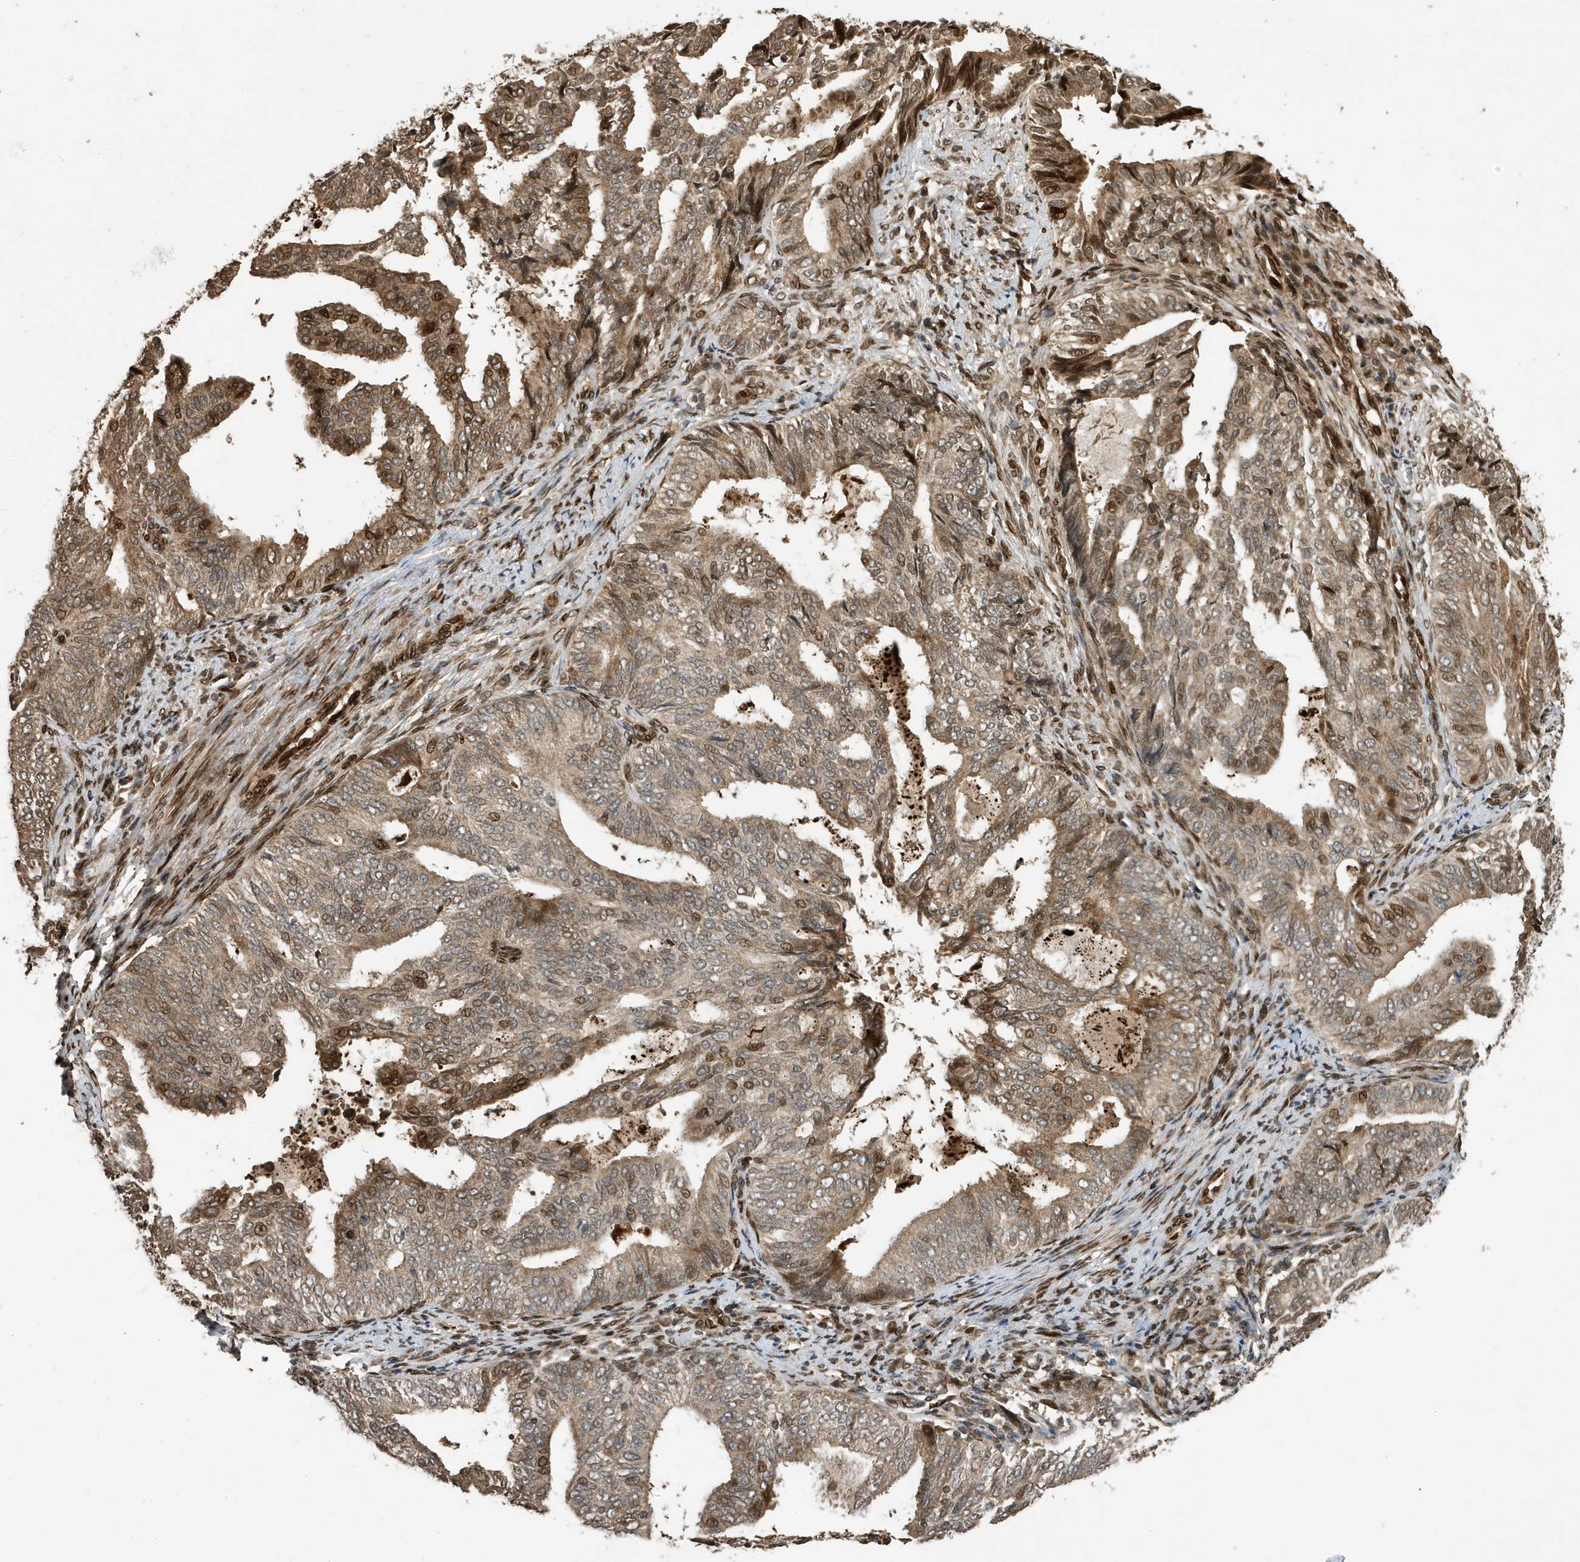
{"staining": {"intensity": "moderate", "quantity": ">75%", "location": "cytoplasmic/membranous,nuclear"}, "tissue": "endometrial cancer", "cell_type": "Tumor cells", "image_type": "cancer", "snomed": [{"axis": "morphology", "description": "Adenocarcinoma, NOS"}, {"axis": "topography", "description": "Endometrium"}], "caption": "This histopathology image demonstrates immunohistochemistry staining of endometrial cancer, with medium moderate cytoplasmic/membranous and nuclear expression in approximately >75% of tumor cells.", "gene": "DUSP18", "patient": {"sex": "female", "age": 58}}